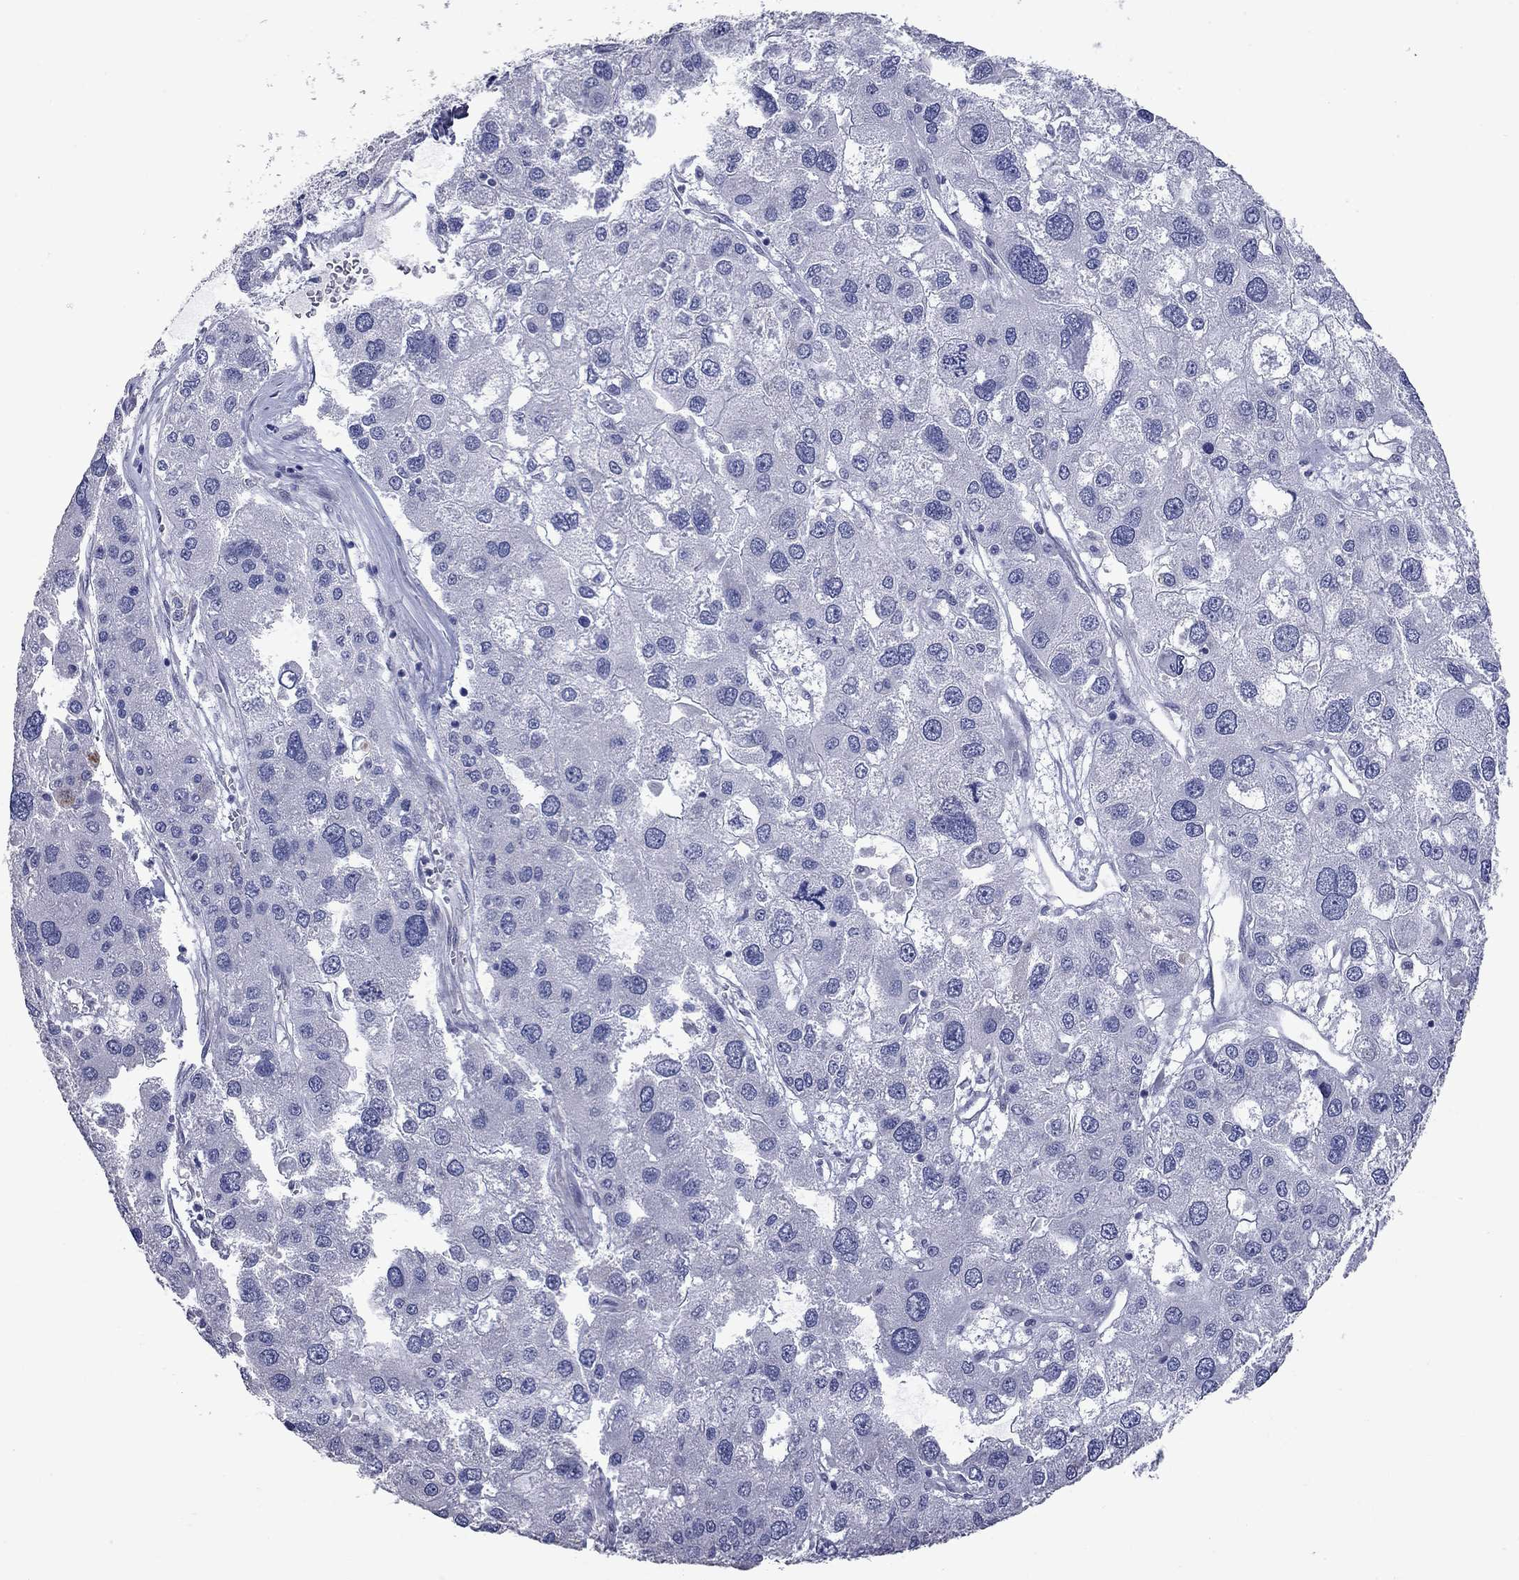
{"staining": {"intensity": "negative", "quantity": "none", "location": "none"}, "tissue": "liver cancer", "cell_type": "Tumor cells", "image_type": "cancer", "snomed": [{"axis": "morphology", "description": "Carcinoma, Hepatocellular, NOS"}, {"axis": "topography", "description": "Liver"}], "caption": "The histopathology image displays no significant positivity in tumor cells of liver cancer.", "gene": "SHOC2", "patient": {"sex": "male", "age": 73}}